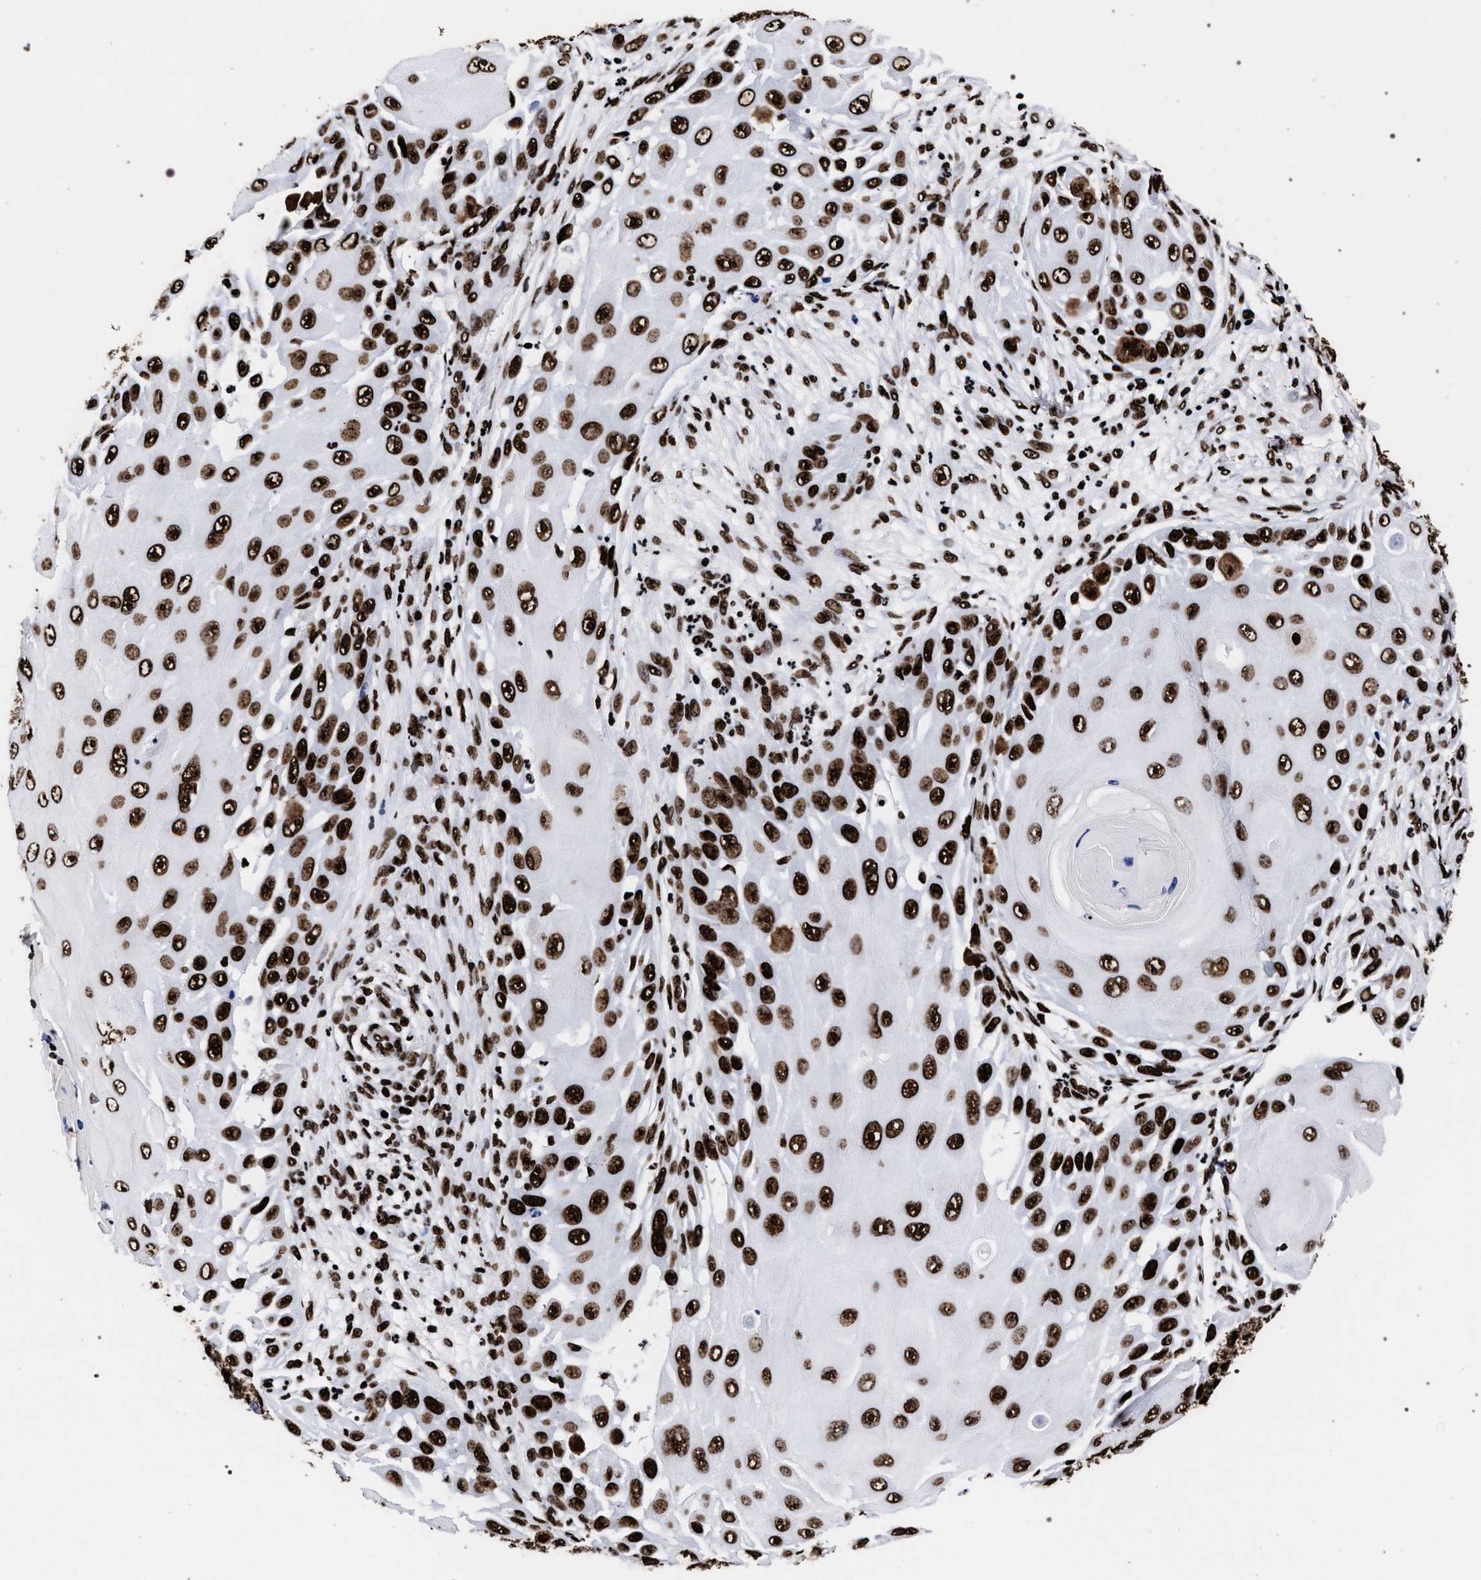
{"staining": {"intensity": "strong", "quantity": ">75%", "location": "nuclear"}, "tissue": "skin cancer", "cell_type": "Tumor cells", "image_type": "cancer", "snomed": [{"axis": "morphology", "description": "Squamous cell carcinoma, NOS"}, {"axis": "topography", "description": "Skin"}], "caption": "Immunohistochemistry (IHC) staining of squamous cell carcinoma (skin), which shows high levels of strong nuclear expression in about >75% of tumor cells indicating strong nuclear protein expression. The staining was performed using DAB (brown) for protein detection and nuclei were counterstained in hematoxylin (blue).", "gene": "HNRNPA1", "patient": {"sex": "female", "age": 44}}